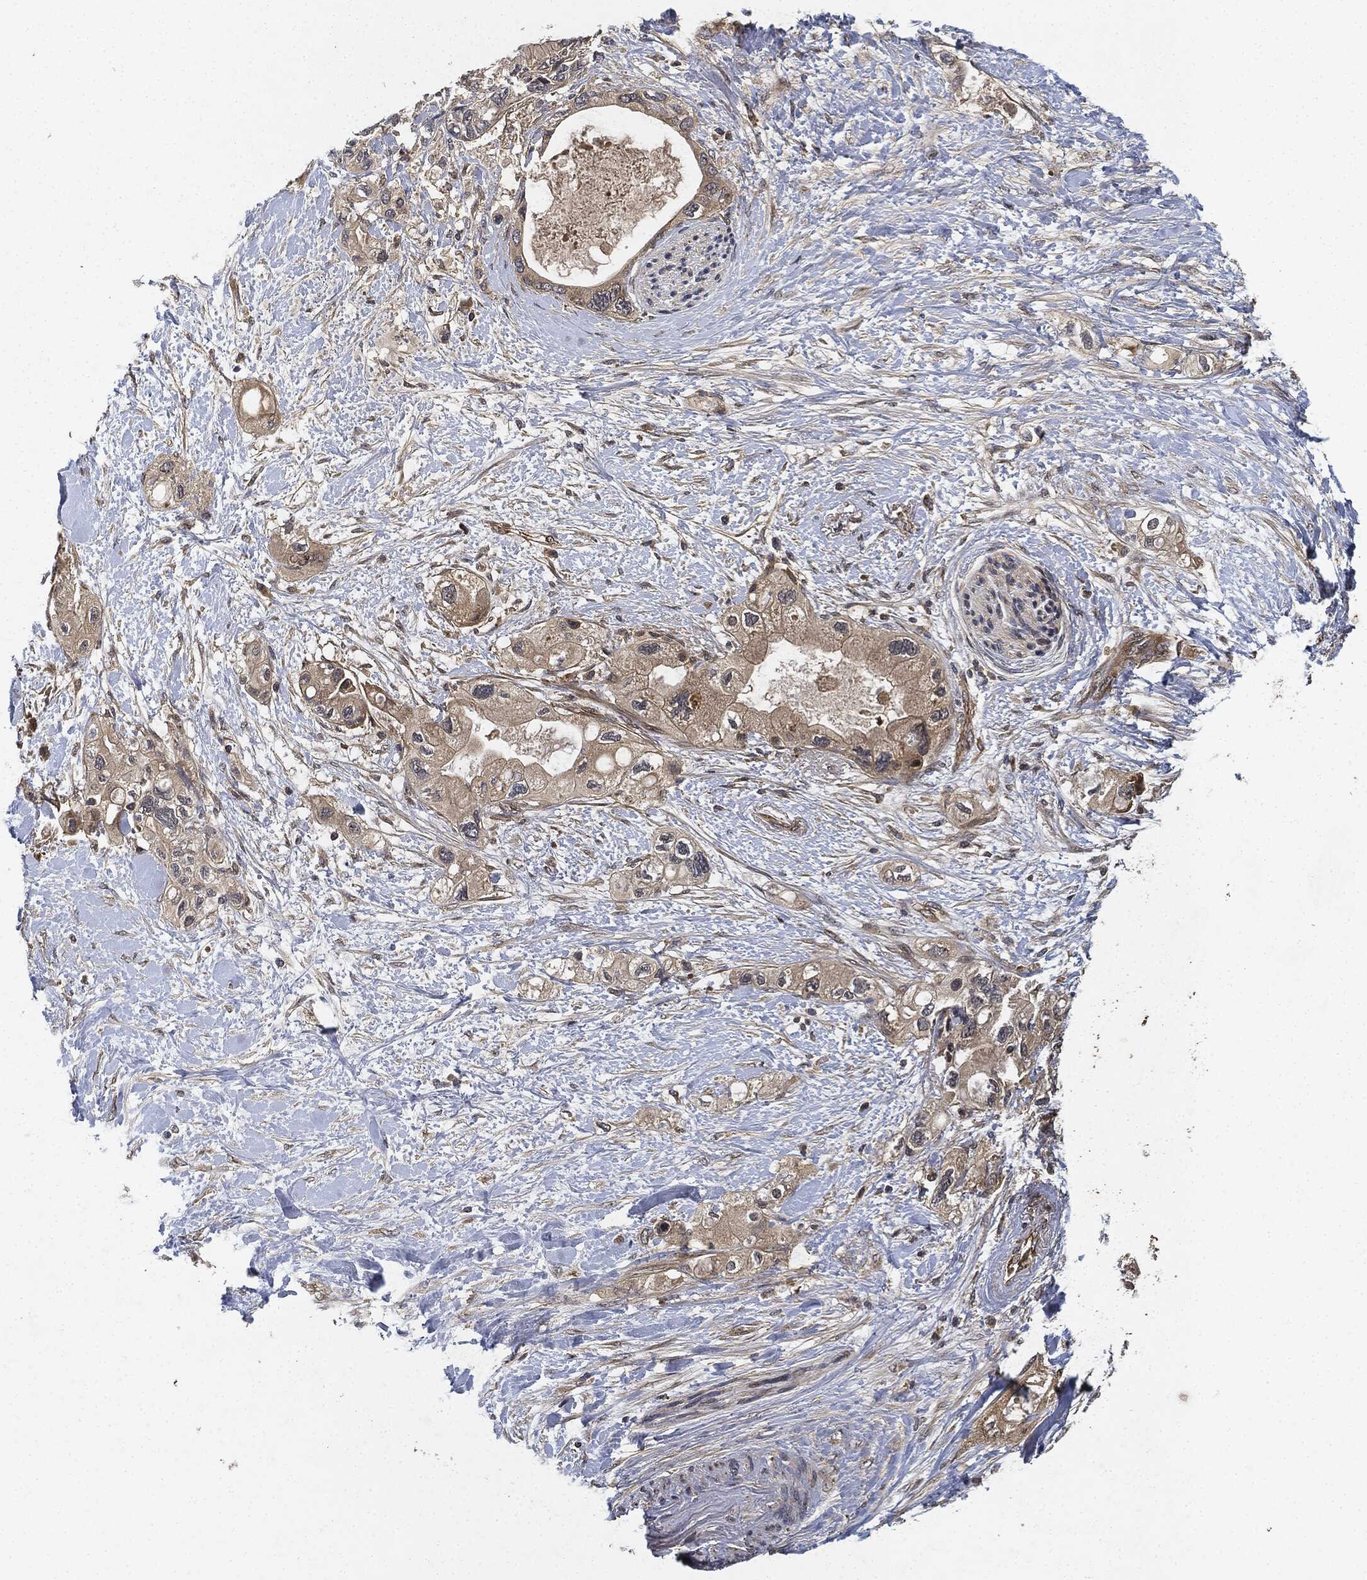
{"staining": {"intensity": "weak", "quantity": ">75%", "location": "cytoplasmic/membranous"}, "tissue": "pancreatic cancer", "cell_type": "Tumor cells", "image_type": "cancer", "snomed": [{"axis": "morphology", "description": "Adenocarcinoma, NOS"}, {"axis": "topography", "description": "Pancreas"}], "caption": "Pancreatic cancer stained for a protein demonstrates weak cytoplasmic/membranous positivity in tumor cells.", "gene": "MLST8", "patient": {"sex": "female", "age": 56}}